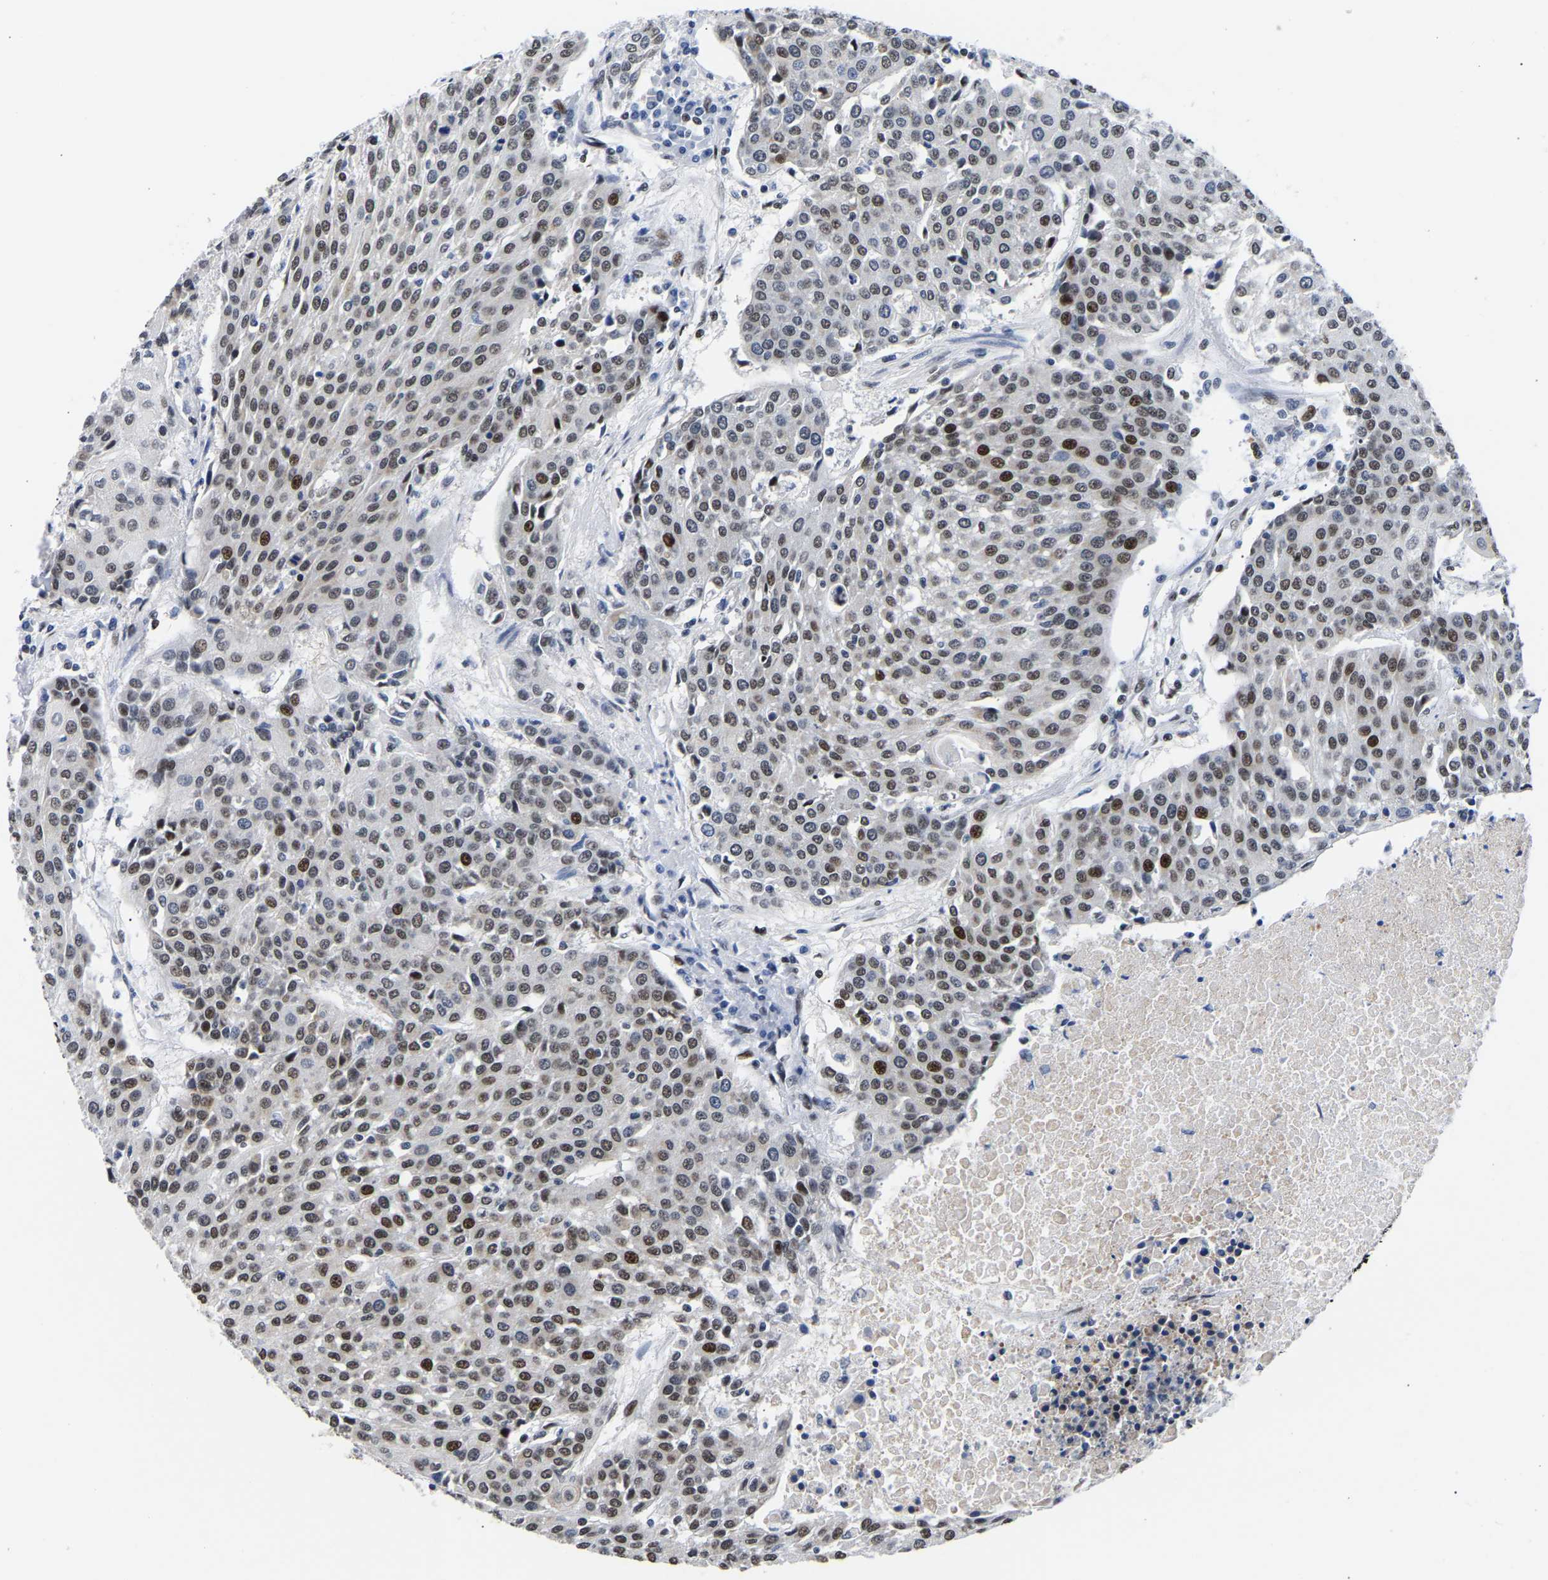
{"staining": {"intensity": "moderate", "quantity": ">75%", "location": "nuclear"}, "tissue": "urothelial cancer", "cell_type": "Tumor cells", "image_type": "cancer", "snomed": [{"axis": "morphology", "description": "Urothelial carcinoma, High grade"}, {"axis": "topography", "description": "Urinary bladder"}], "caption": "This image demonstrates immunohistochemistry staining of human urothelial cancer, with medium moderate nuclear expression in about >75% of tumor cells.", "gene": "PTRHD1", "patient": {"sex": "female", "age": 85}}